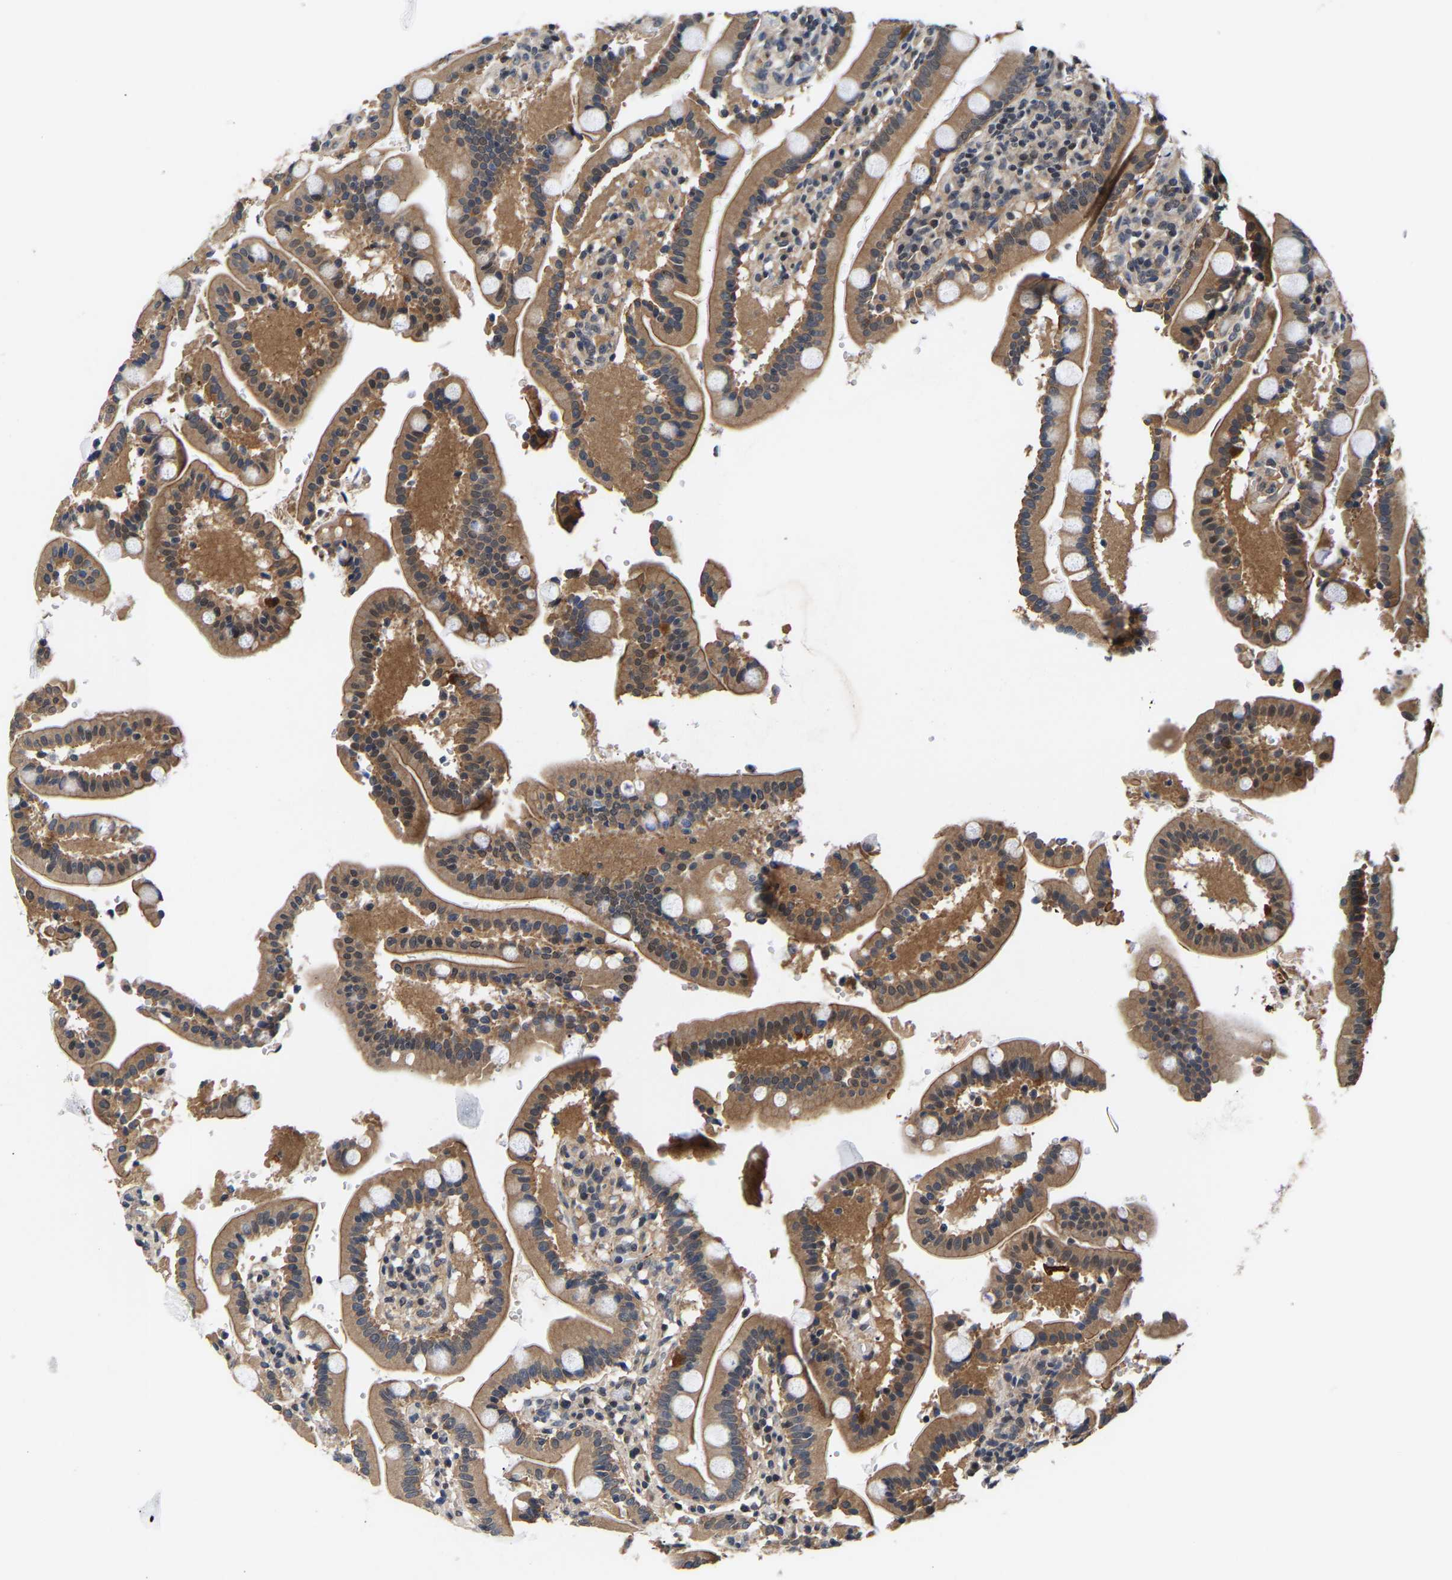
{"staining": {"intensity": "moderate", "quantity": ">75%", "location": "cytoplasmic/membranous"}, "tissue": "duodenum", "cell_type": "Glandular cells", "image_type": "normal", "snomed": [{"axis": "morphology", "description": "Normal tissue, NOS"}, {"axis": "topography", "description": "Small intestine, NOS"}], "caption": "A brown stain highlights moderate cytoplasmic/membranous expression of a protein in glandular cells of unremarkable duodenum. The staining was performed using DAB (3,3'-diaminobenzidine), with brown indicating positive protein expression. Nuclei are stained blue with hematoxylin.", "gene": "METTL16", "patient": {"sex": "female", "age": 71}}